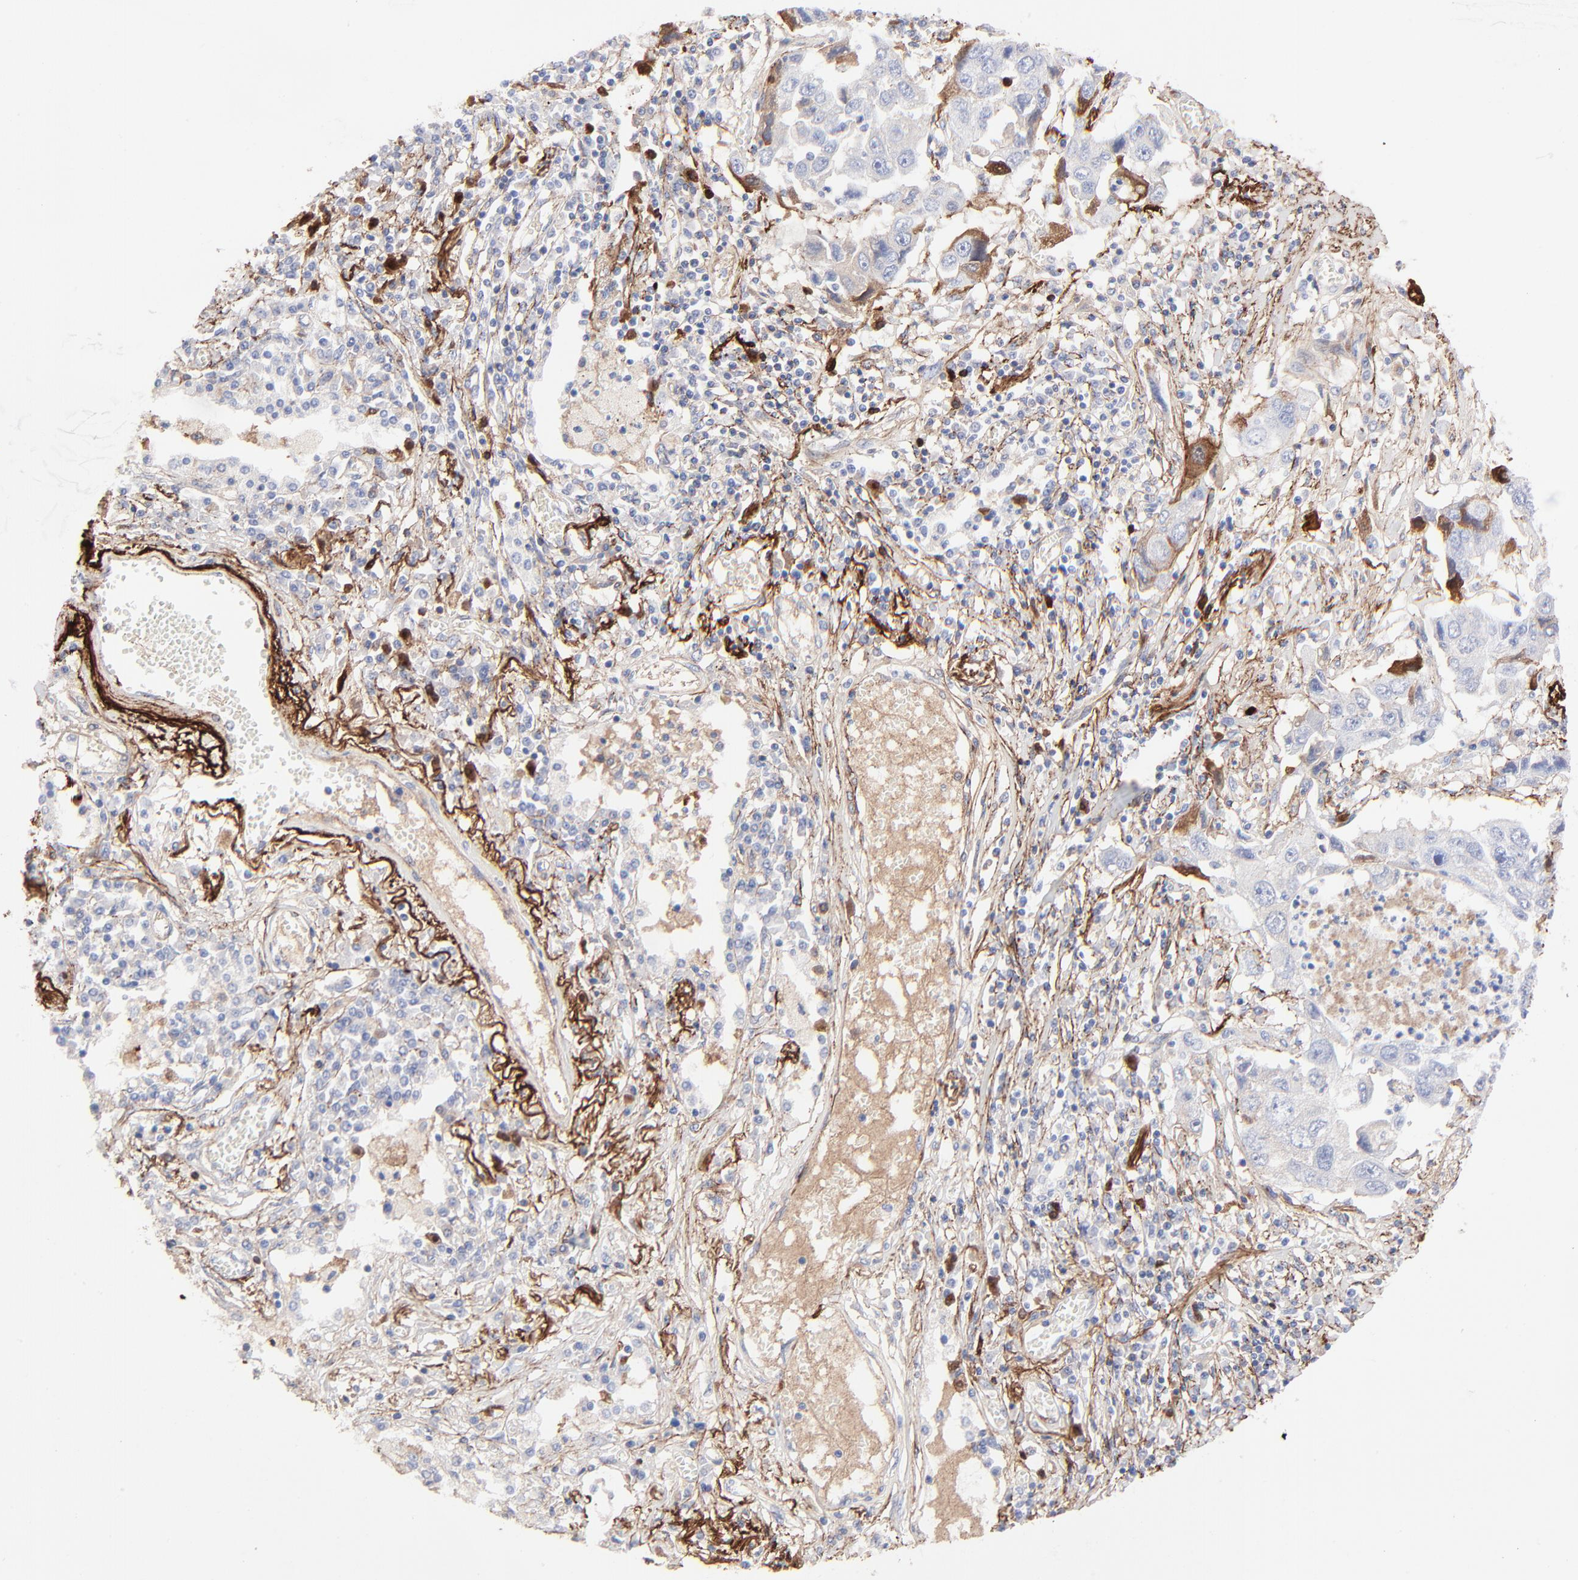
{"staining": {"intensity": "negative", "quantity": "none", "location": "none"}, "tissue": "lung cancer", "cell_type": "Tumor cells", "image_type": "cancer", "snomed": [{"axis": "morphology", "description": "Squamous cell carcinoma, NOS"}, {"axis": "topography", "description": "Lung"}], "caption": "Protein analysis of squamous cell carcinoma (lung) displays no significant positivity in tumor cells. (Stains: DAB (3,3'-diaminobenzidine) immunohistochemistry with hematoxylin counter stain, Microscopy: brightfield microscopy at high magnification).", "gene": "FBLN2", "patient": {"sex": "male", "age": 71}}